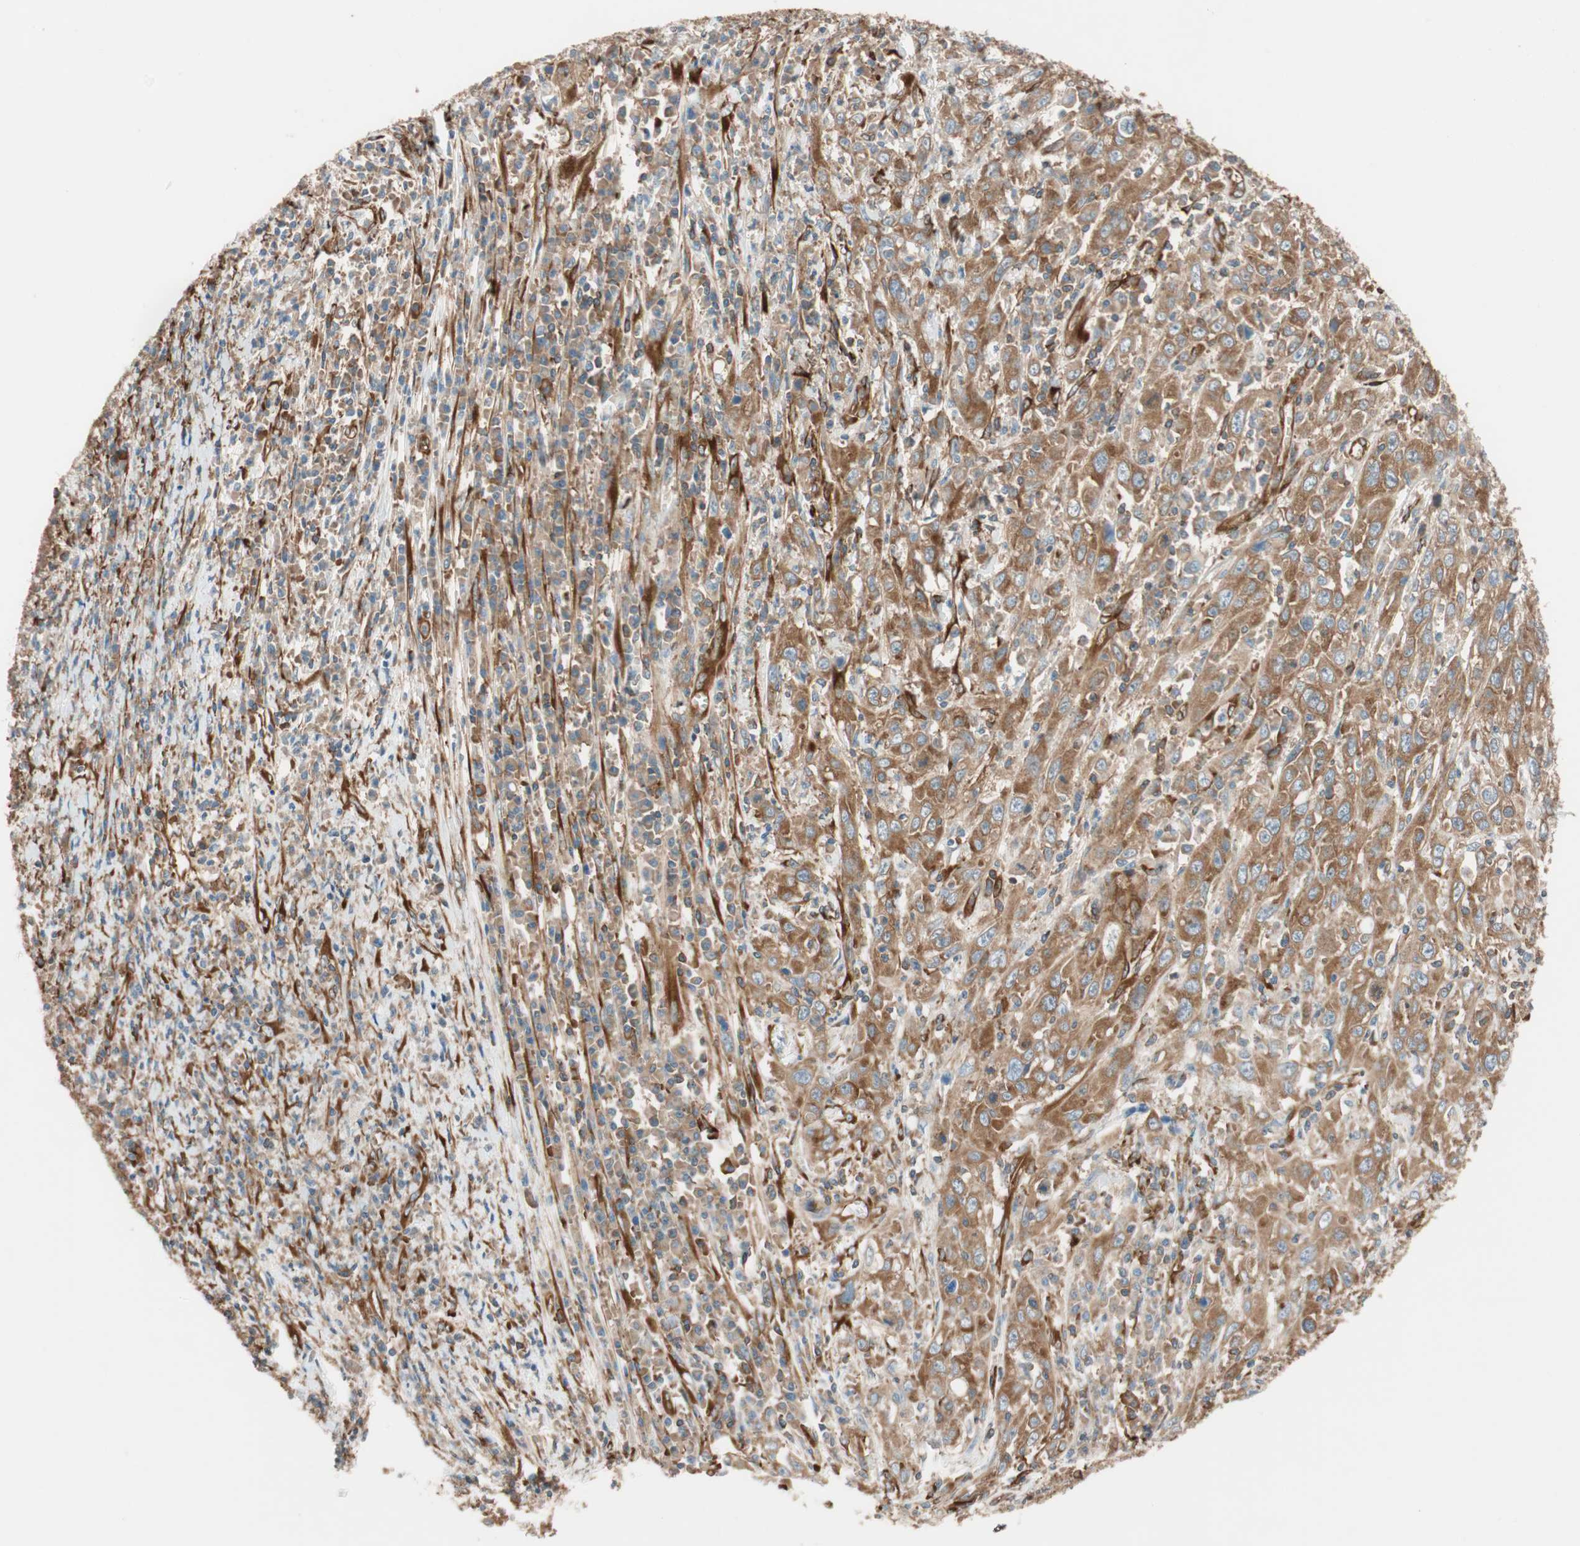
{"staining": {"intensity": "moderate", "quantity": ">75%", "location": "cytoplasmic/membranous"}, "tissue": "cervical cancer", "cell_type": "Tumor cells", "image_type": "cancer", "snomed": [{"axis": "morphology", "description": "Squamous cell carcinoma, NOS"}, {"axis": "topography", "description": "Cervix"}], "caption": "Squamous cell carcinoma (cervical) stained with IHC displays moderate cytoplasmic/membranous staining in about >75% of tumor cells.", "gene": "WASL", "patient": {"sex": "female", "age": 46}}